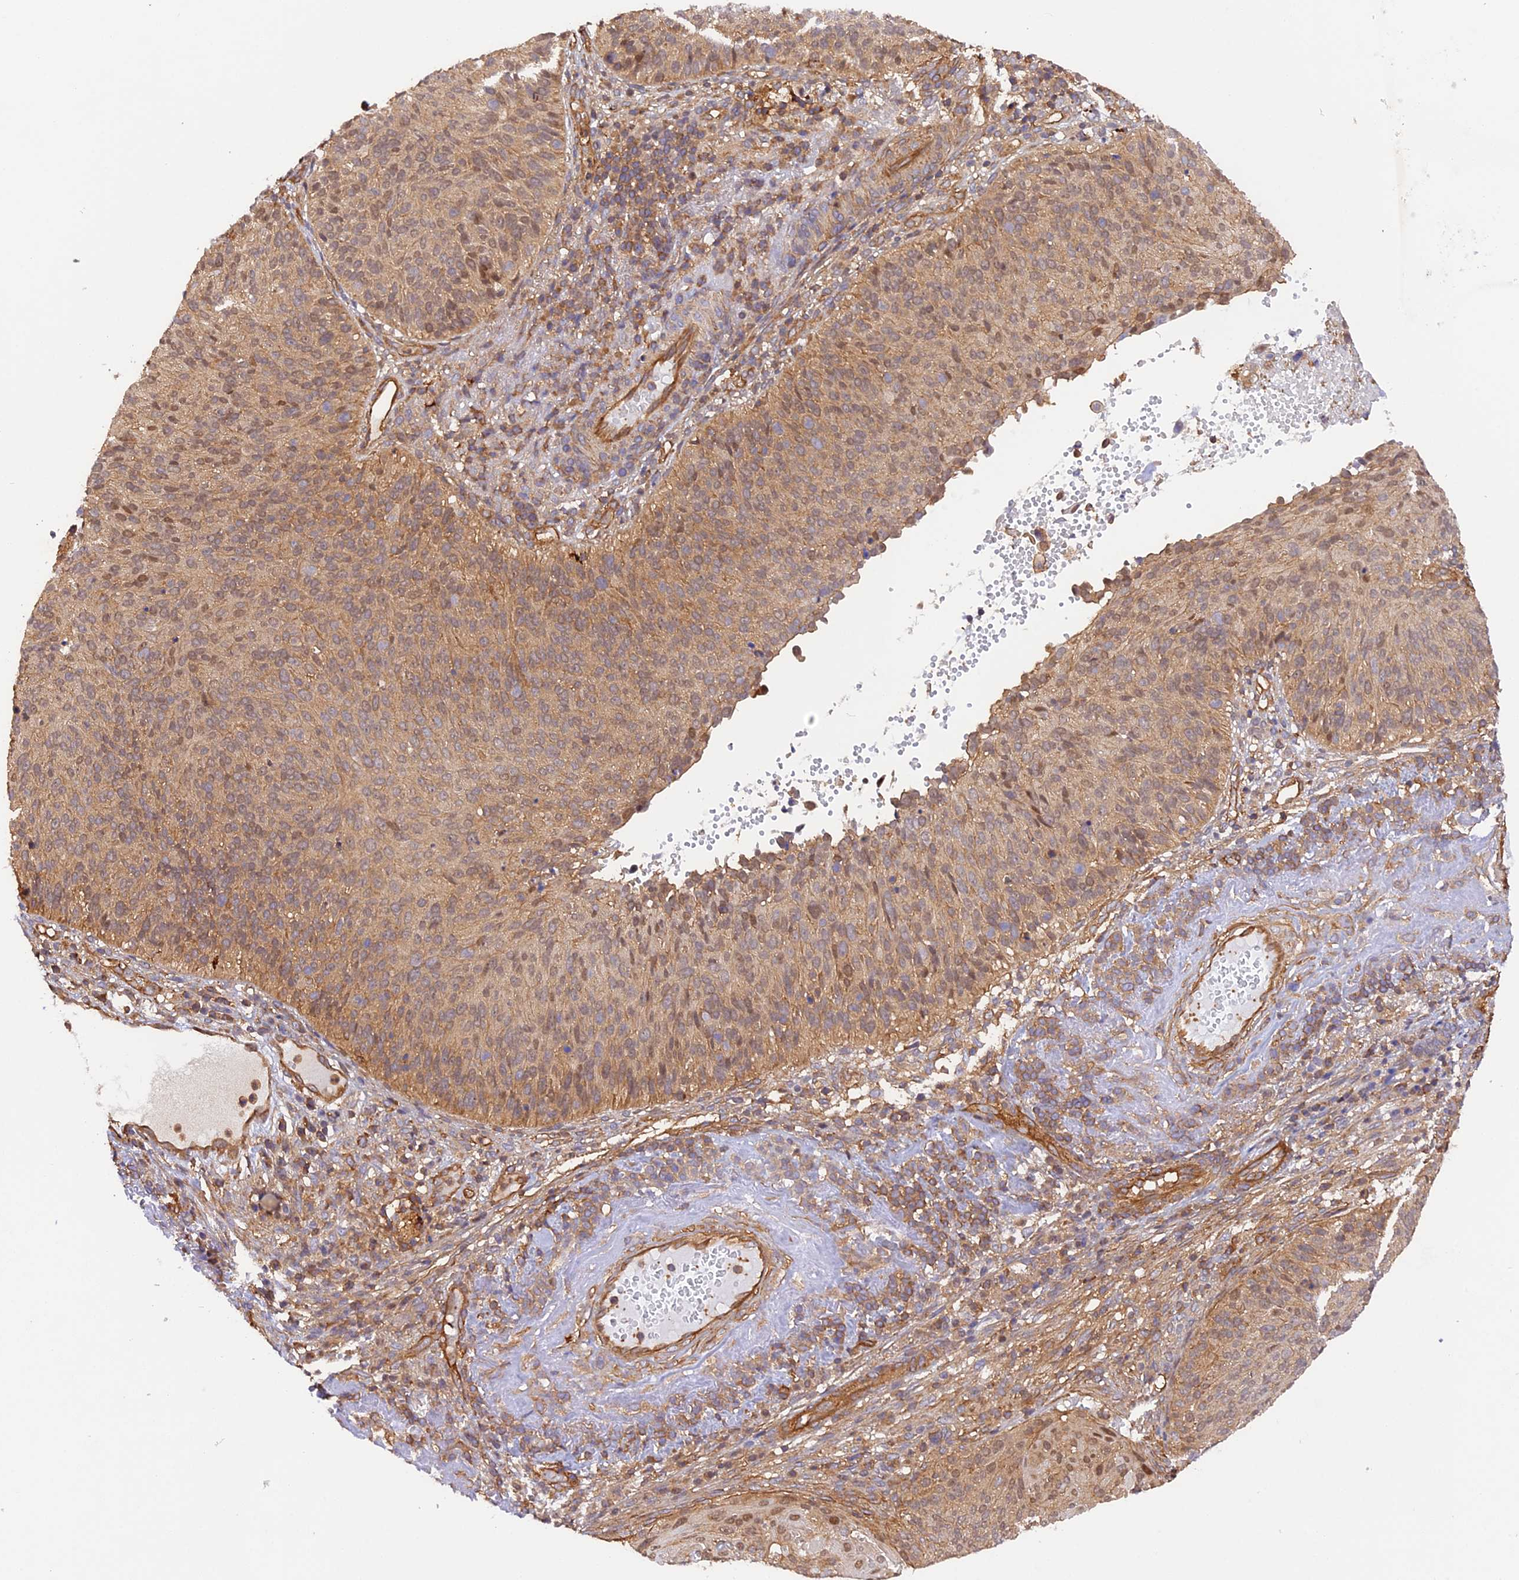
{"staining": {"intensity": "weak", "quantity": "25%-75%", "location": "cytoplasmic/membranous,nuclear"}, "tissue": "cervical cancer", "cell_type": "Tumor cells", "image_type": "cancer", "snomed": [{"axis": "morphology", "description": "Squamous cell carcinoma, NOS"}, {"axis": "topography", "description": "Cervix"}], "caption": "DAB (3,3'-diaminobenzidine) immunohistochemical staining of human cervical cancer (squamous cell carcinoma) demonstrates weak cytoplasmic/membranous and nuclear protein positivity in approximately 25%-75% of tumor cells. (IHC, brightfield microscopy, high magnification).", "gene": "C5orf22", "patient": {"sex": "female", "age": 74}}